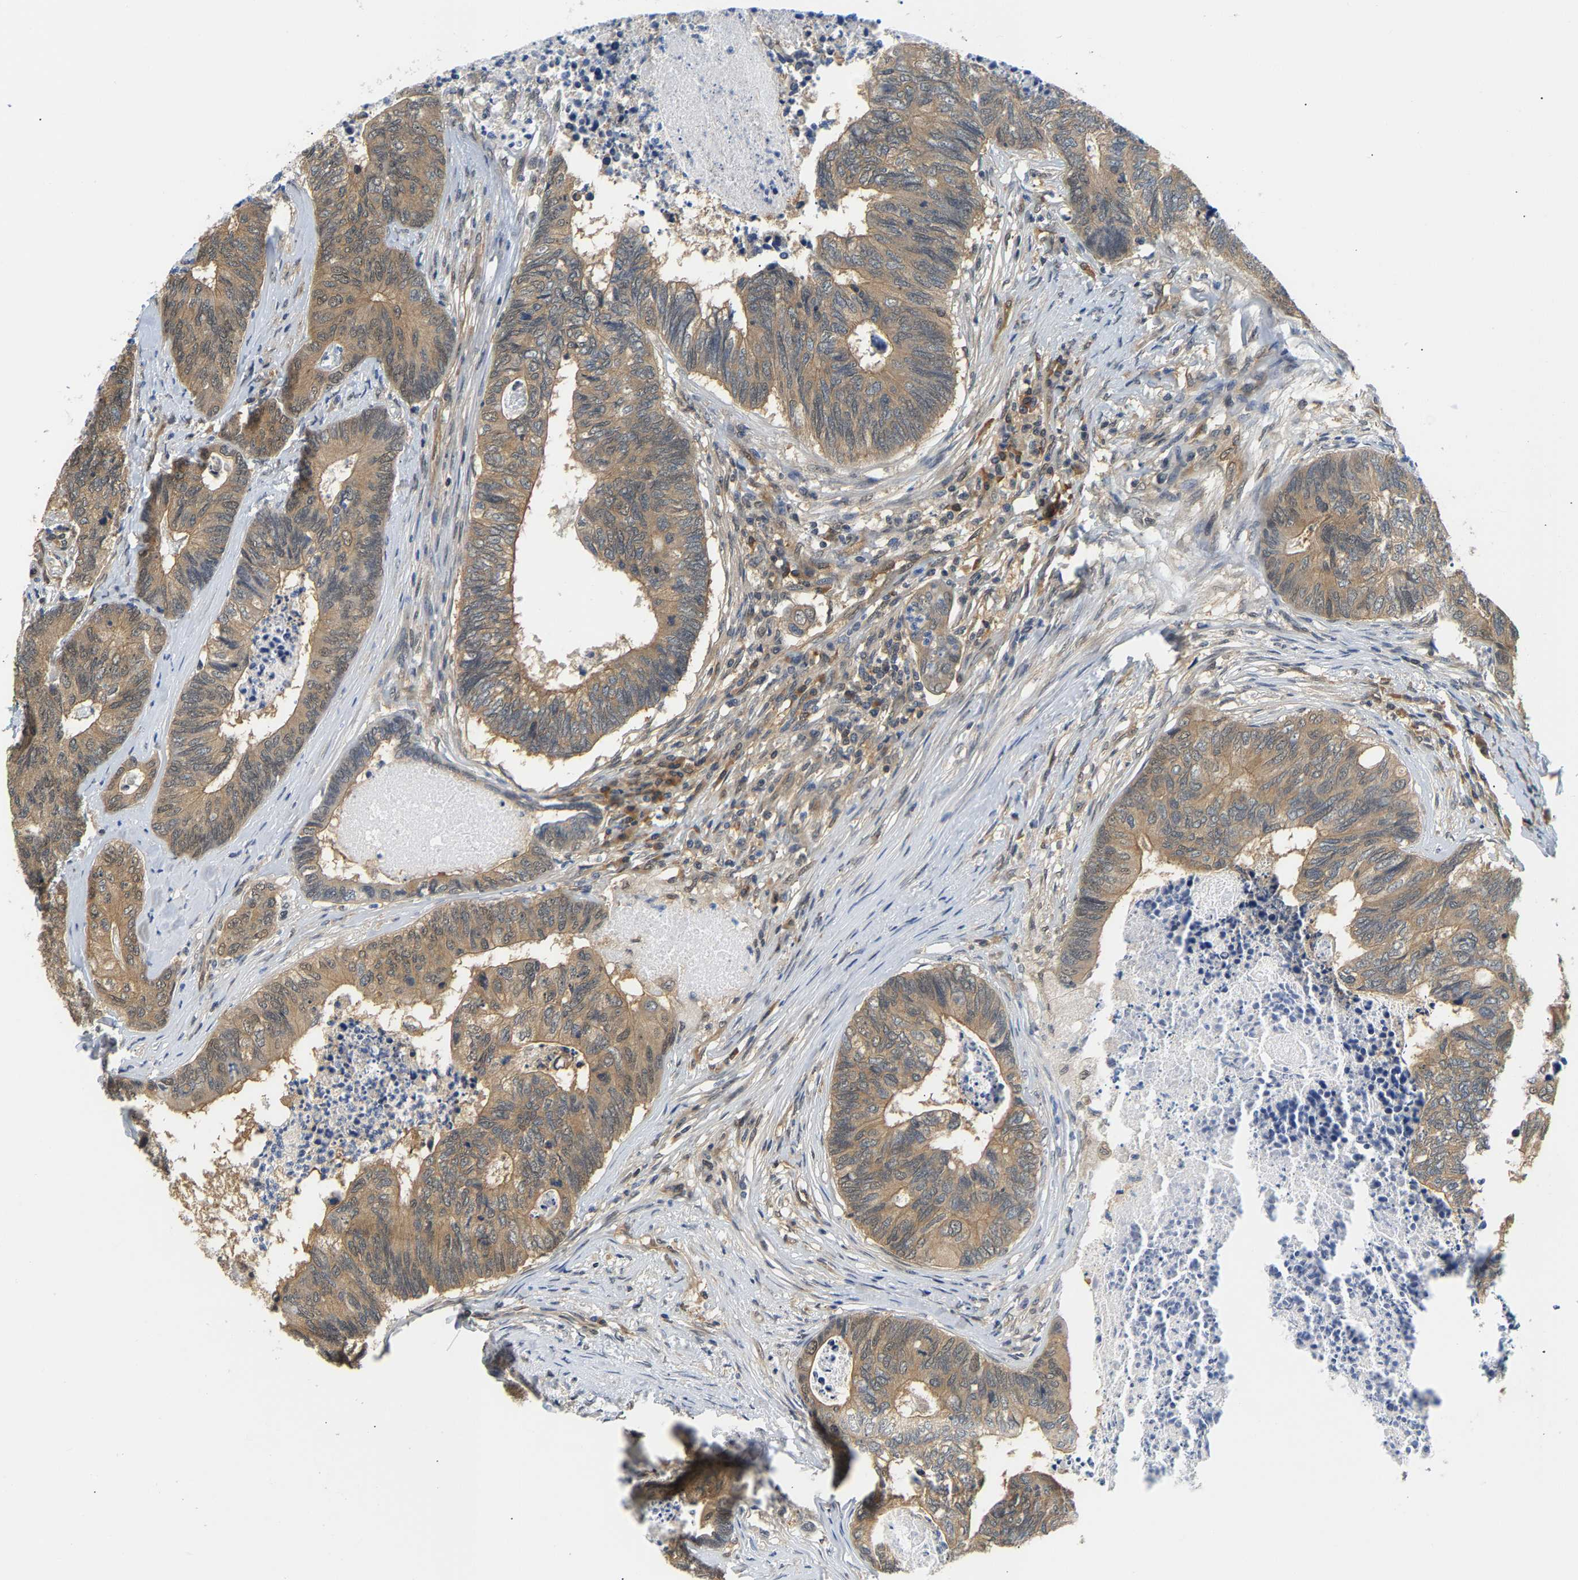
{"staining": {"intensity": "moderate", "quantity": ">75%", "location": "cytoplasmic/membranous"}, "tissue": "colorectal cancer", "cell_type": "Tumor cells", "image_type": "cancer", "snomed": [{"axis": "morphology", "description": "Adenocarcinoma, NOS"}, {"axis": "topography", "description": "Colon"}], "caption": "Human colorectal adenocarcinoma stained for a protein (brown) displays moderate cytoplasmic/membranous positive positivity in approximately >75% of tumor cells.", "gene": "ARHGEF12", "patient": {"sex": "female", "age": 67}}